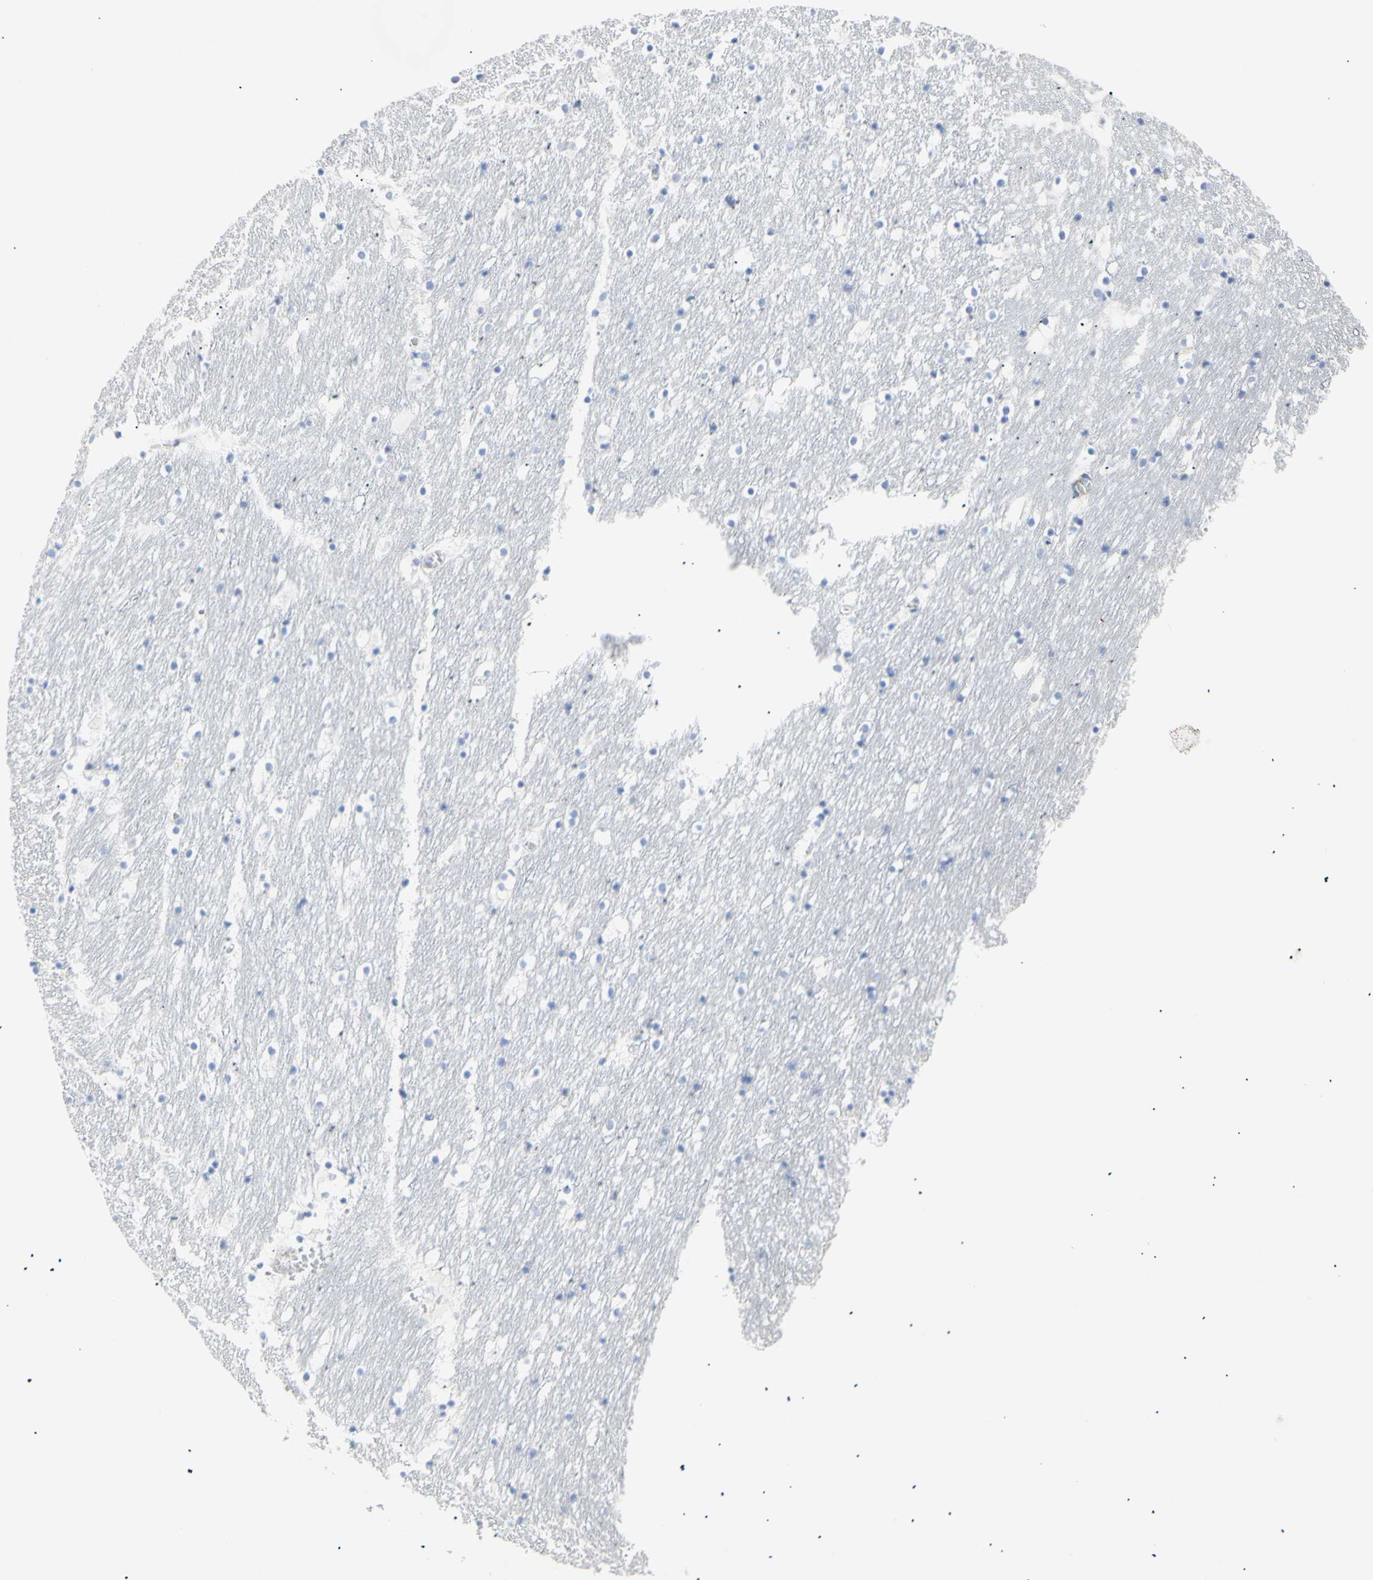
{"staining": {"intensity": "negative", "quantity": "none", "location": "none"}, "tissue": "caudate", "cell_type": "Glial cells", "image_type": "normal", "snomed": [{"axis": "morphology", "description": "Normal tissue, NOS"}, {"axis": "topography", "description": "Lateral ventricle wall"}], "caption": "The histopathology image displays no significant staining in glial cells of caudate.", "gene": "B4GALNT3", "patient": {"sex": "male", "age": 45}}